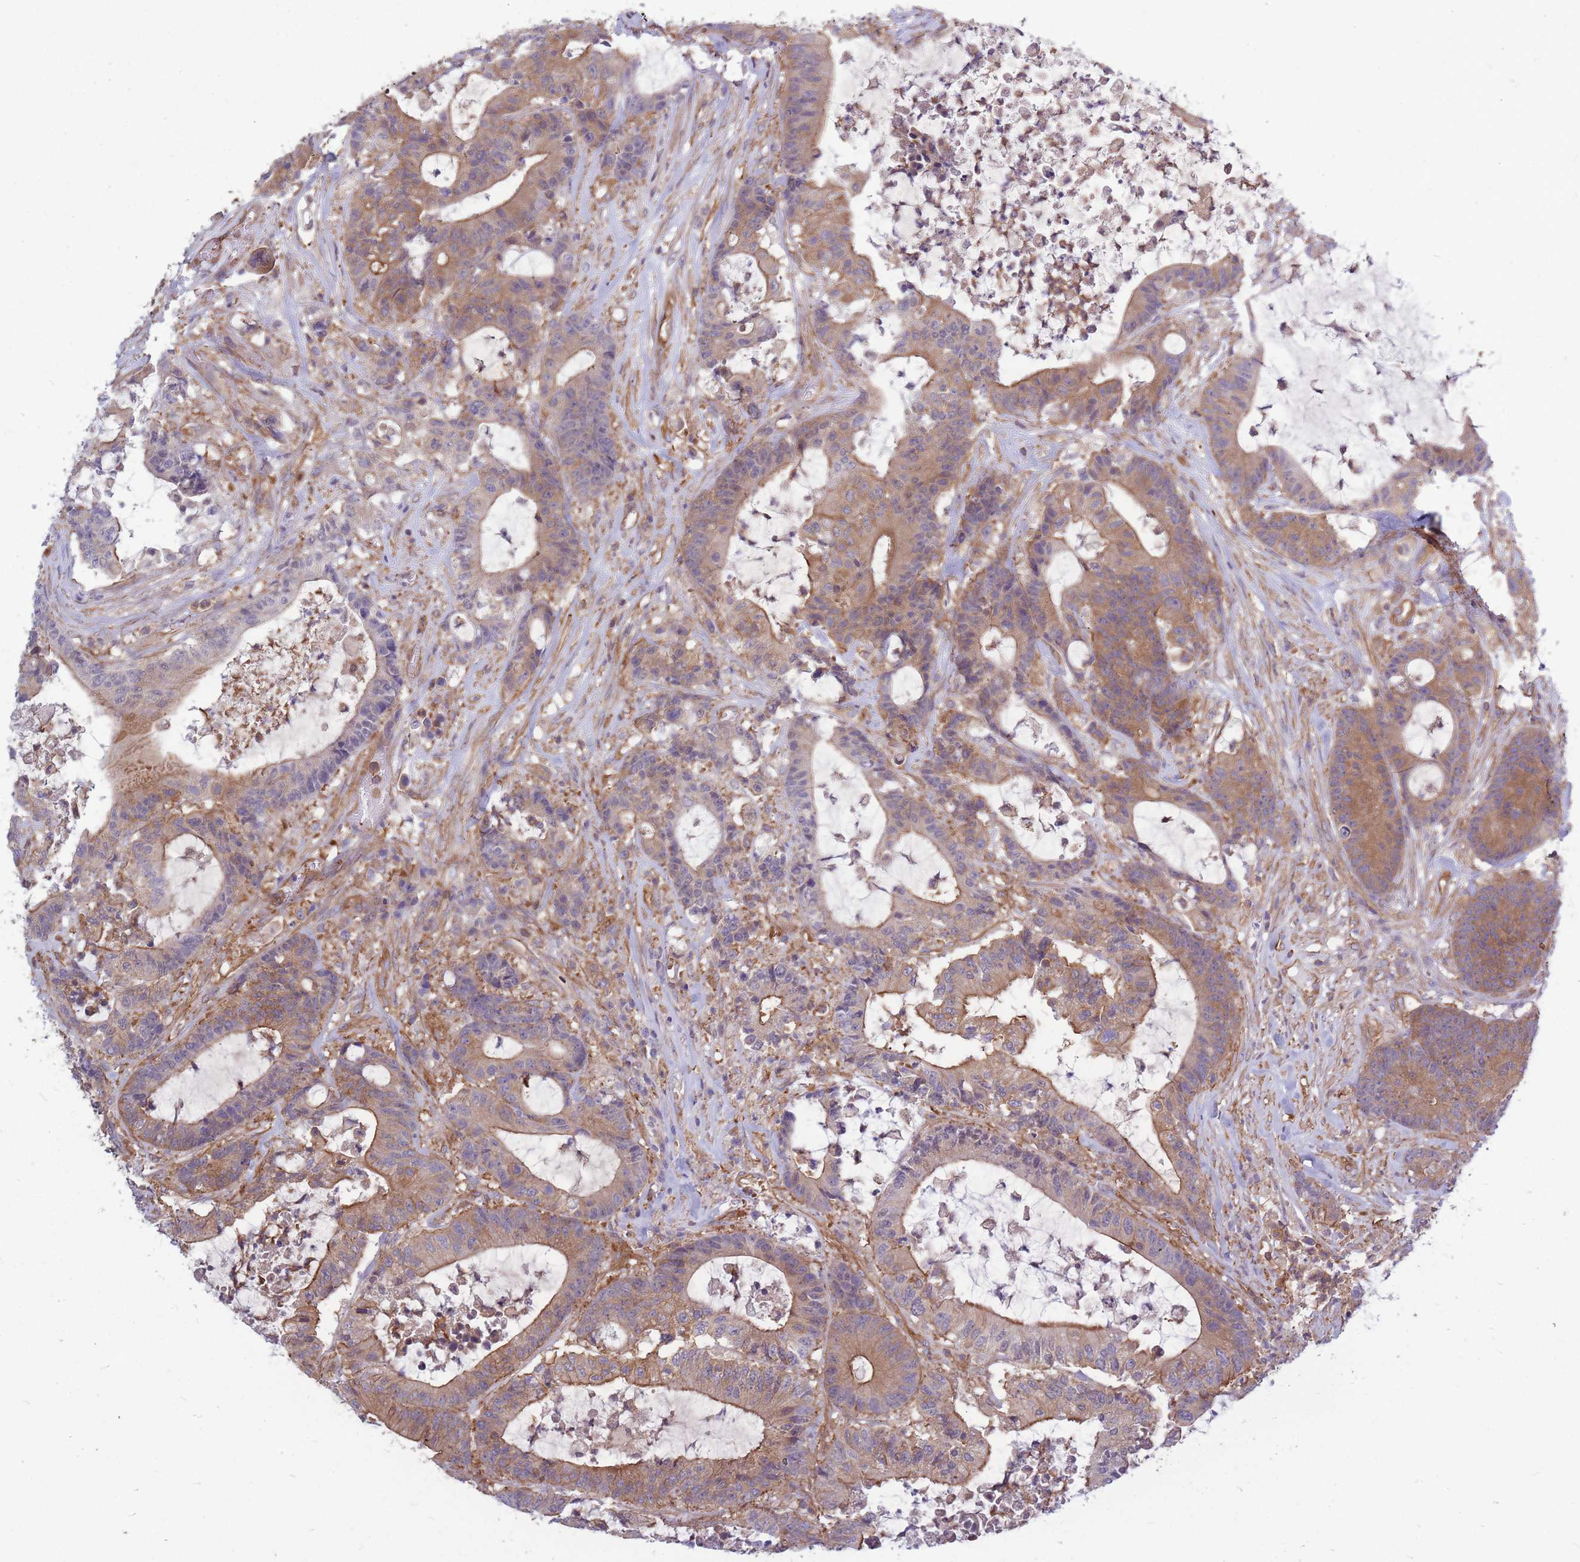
{"staining": {"intensity": "moderate", "quantity": ">75%", "location": "cytoplasmic/membranous"}, "tissue": "colorectal cancer", "cell_type": "Tumor cells", "image_type": "cancer", "snomed": [{"axis": "morphology", "description": "Adenocarcinoma, NOS"}, {"axis": "topography", "description": "Colon"}], "caption": "The histopathology image exhibits staining of colorectal cancer, revealing moderate cytoplasmic/membranous protein positivity (brown color) within tumor cells.", "gene": "GGA1", "patient": {"sex": "female", "age": 84}}